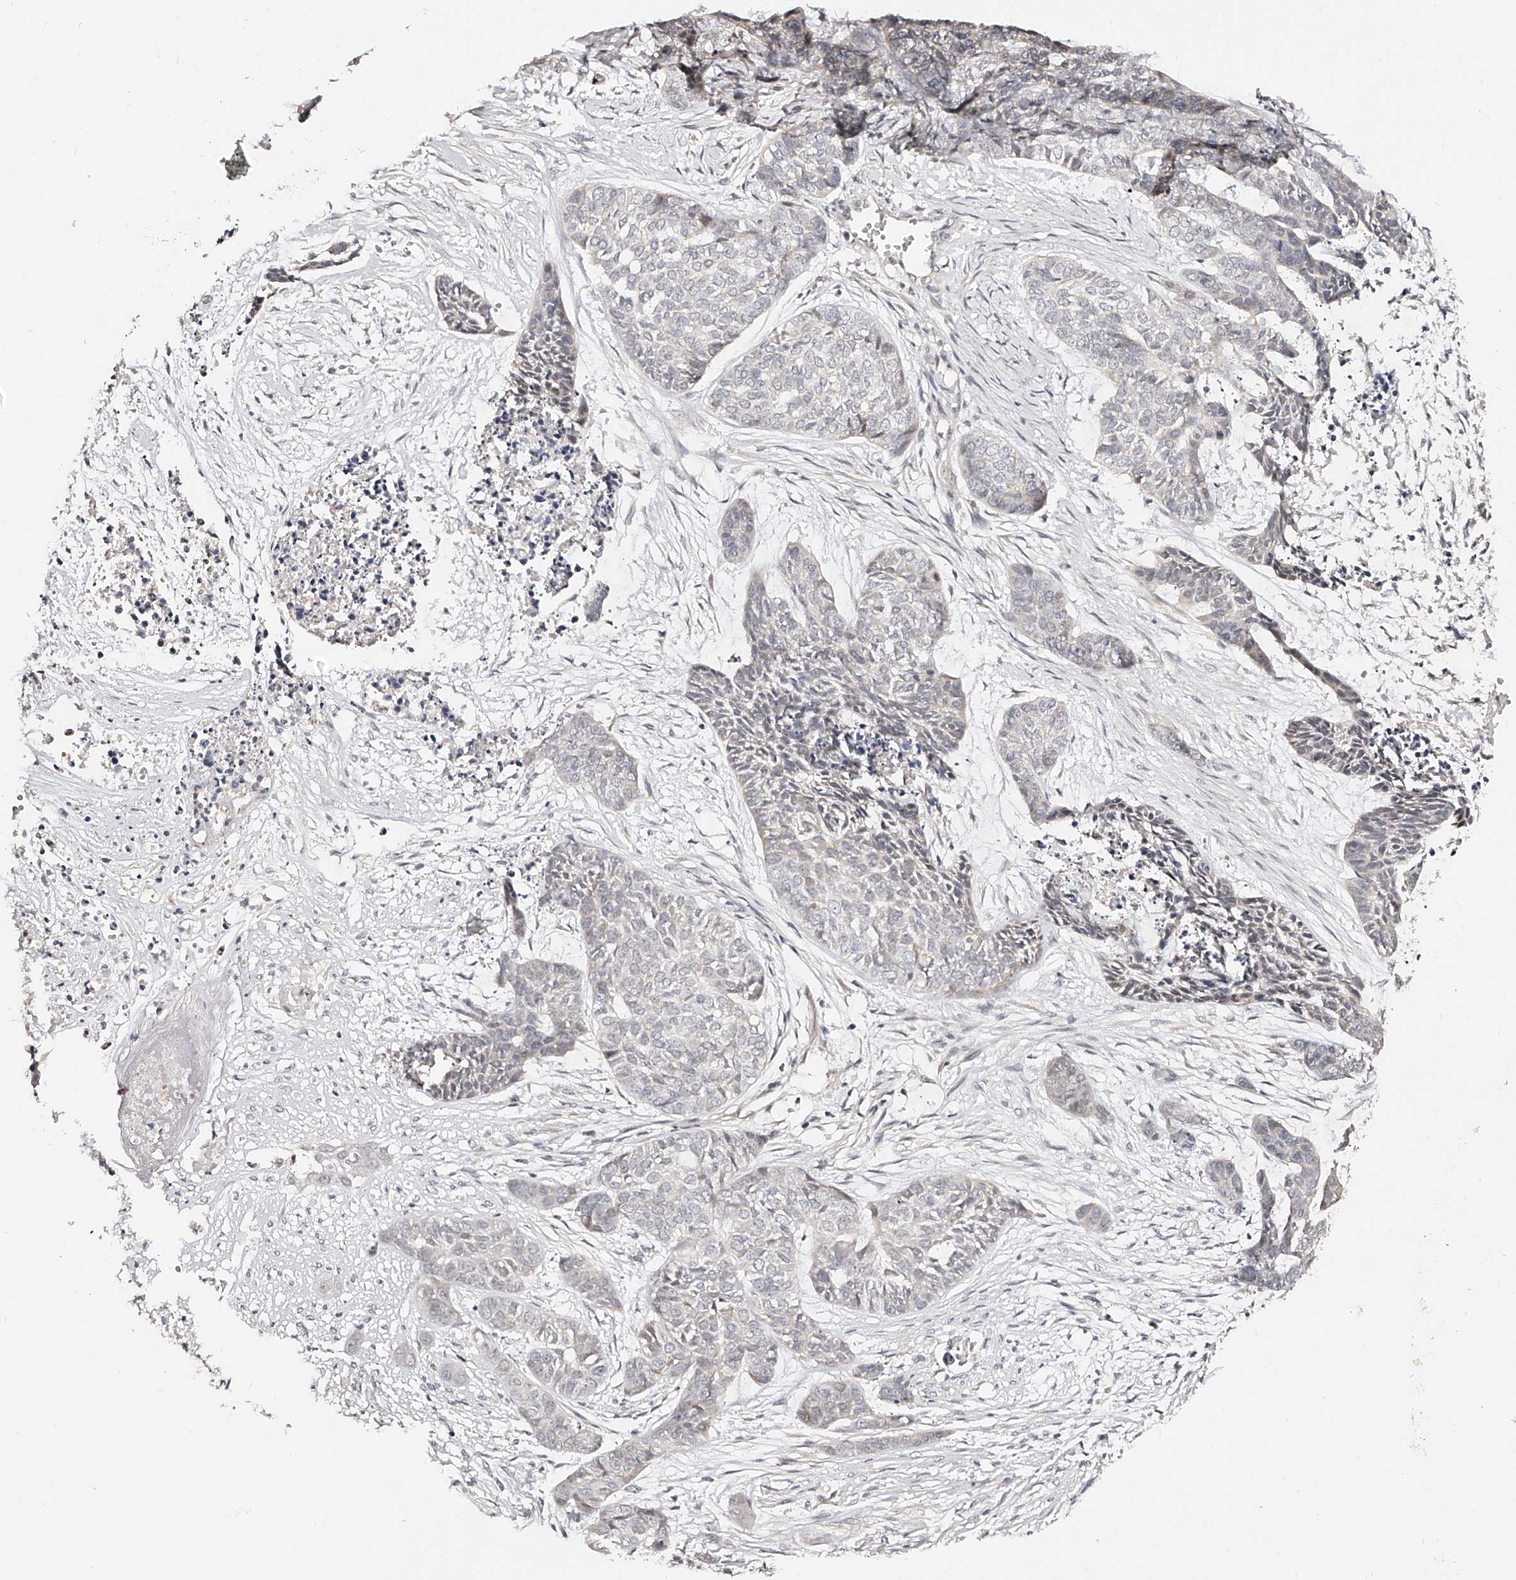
{"staining": {"intensity": "negative", "quantity": "none", "location": "none"}, "tissue": "skin cancer", "cell_type": "Tumor cells", "image_type": "cancer", "snomed": [{"axis": "morphology", "description": "Basal cell carcinoma"}, {"axis": "topography", "description": "Skin"}], "caption": "This is an immunohistochemistry (IHC) image of human skin basal cell carcinoma. There is no staining in tumor cells.", "gene": "ZNF789", "patient": {"sex": "female", "age": 64}}